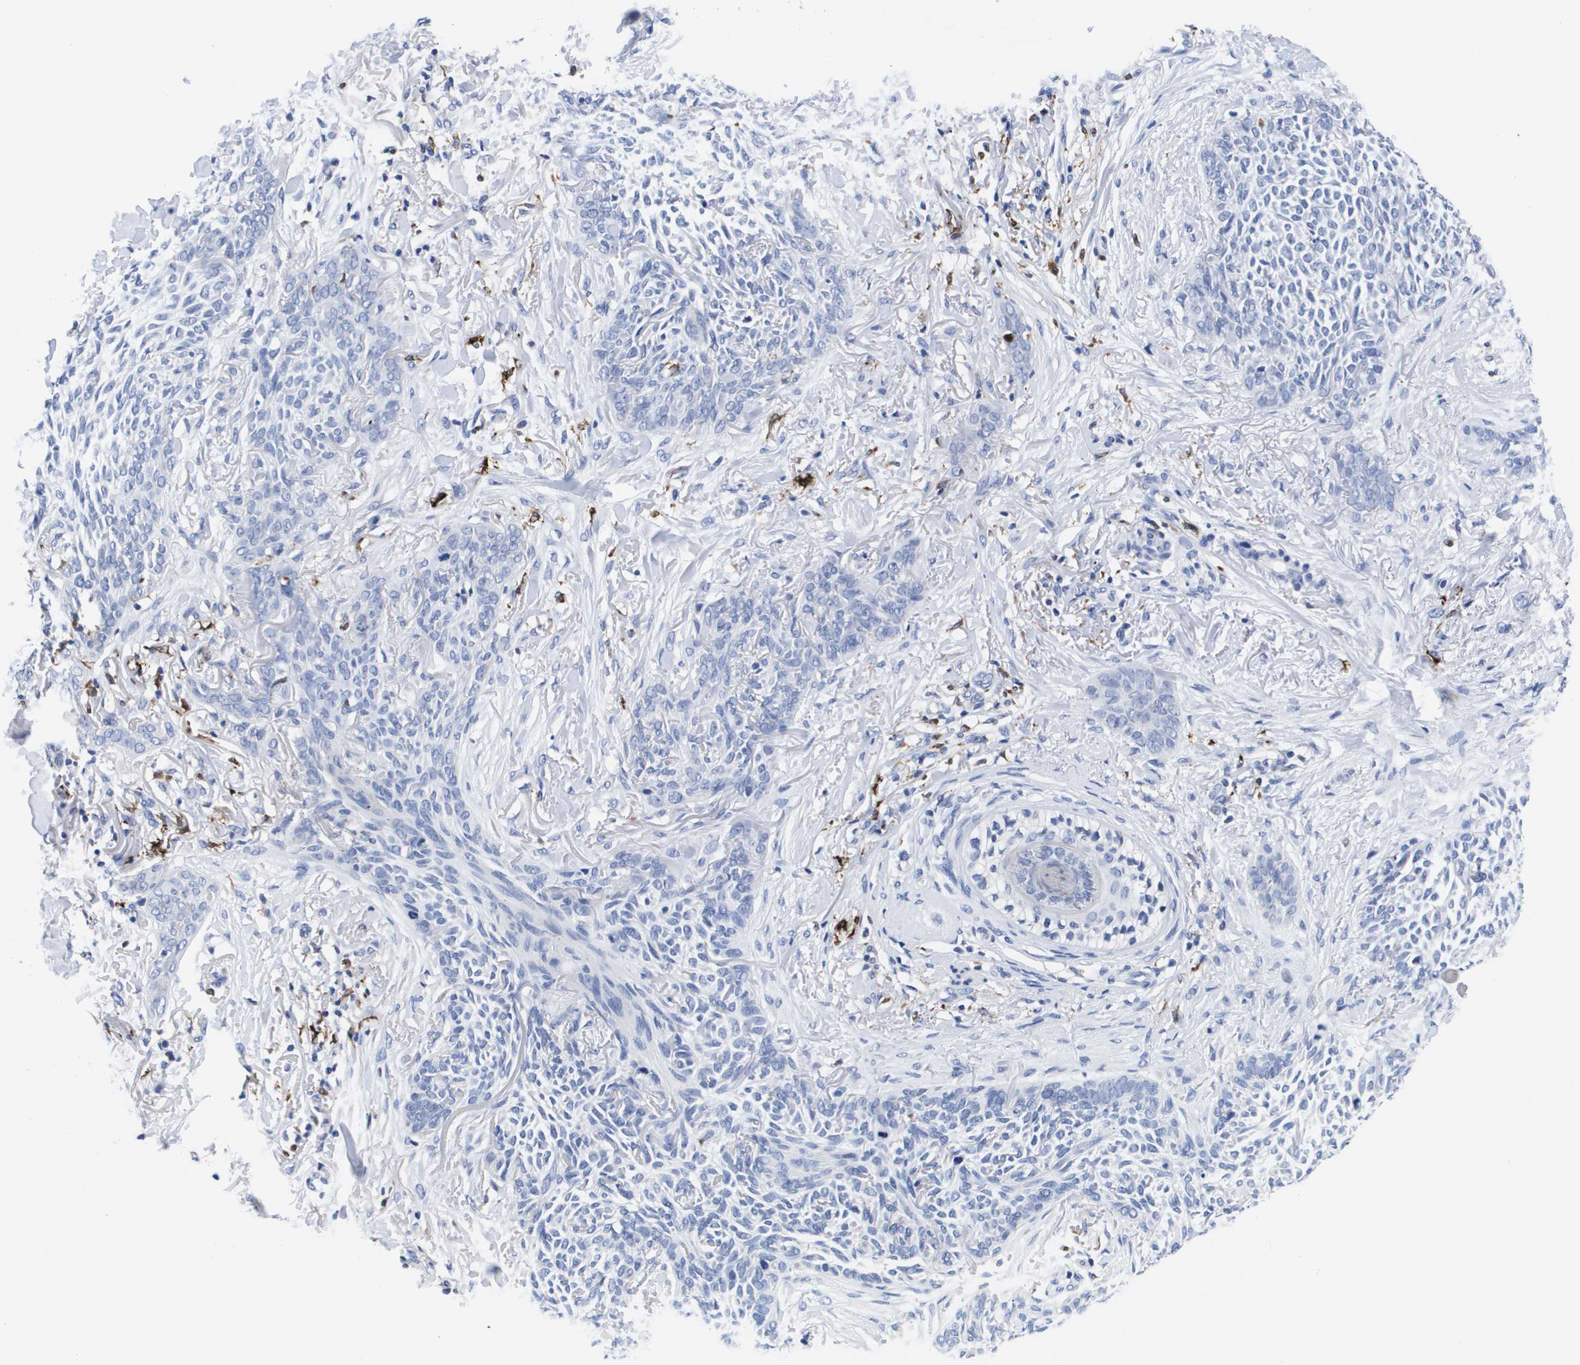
{"staining": {"intensity": "negative", "quantity": "none", "location": "none"}, "tissue": "skin cancer", "cell_type": "Tumor cells", "image_type": "cancer", "snomed": [{"axis": "morphology", "description": "Basal cell carcinoma"}, {"axis": "topography", "description": "Skin"}], "caption": "Immunohistochemical staining of skin cancer (basal cell carcinoma) demonstrates no significant expression in tumor cells.", "gene": "HMOX1", "patient": {"sex": "female", "age": 84}}